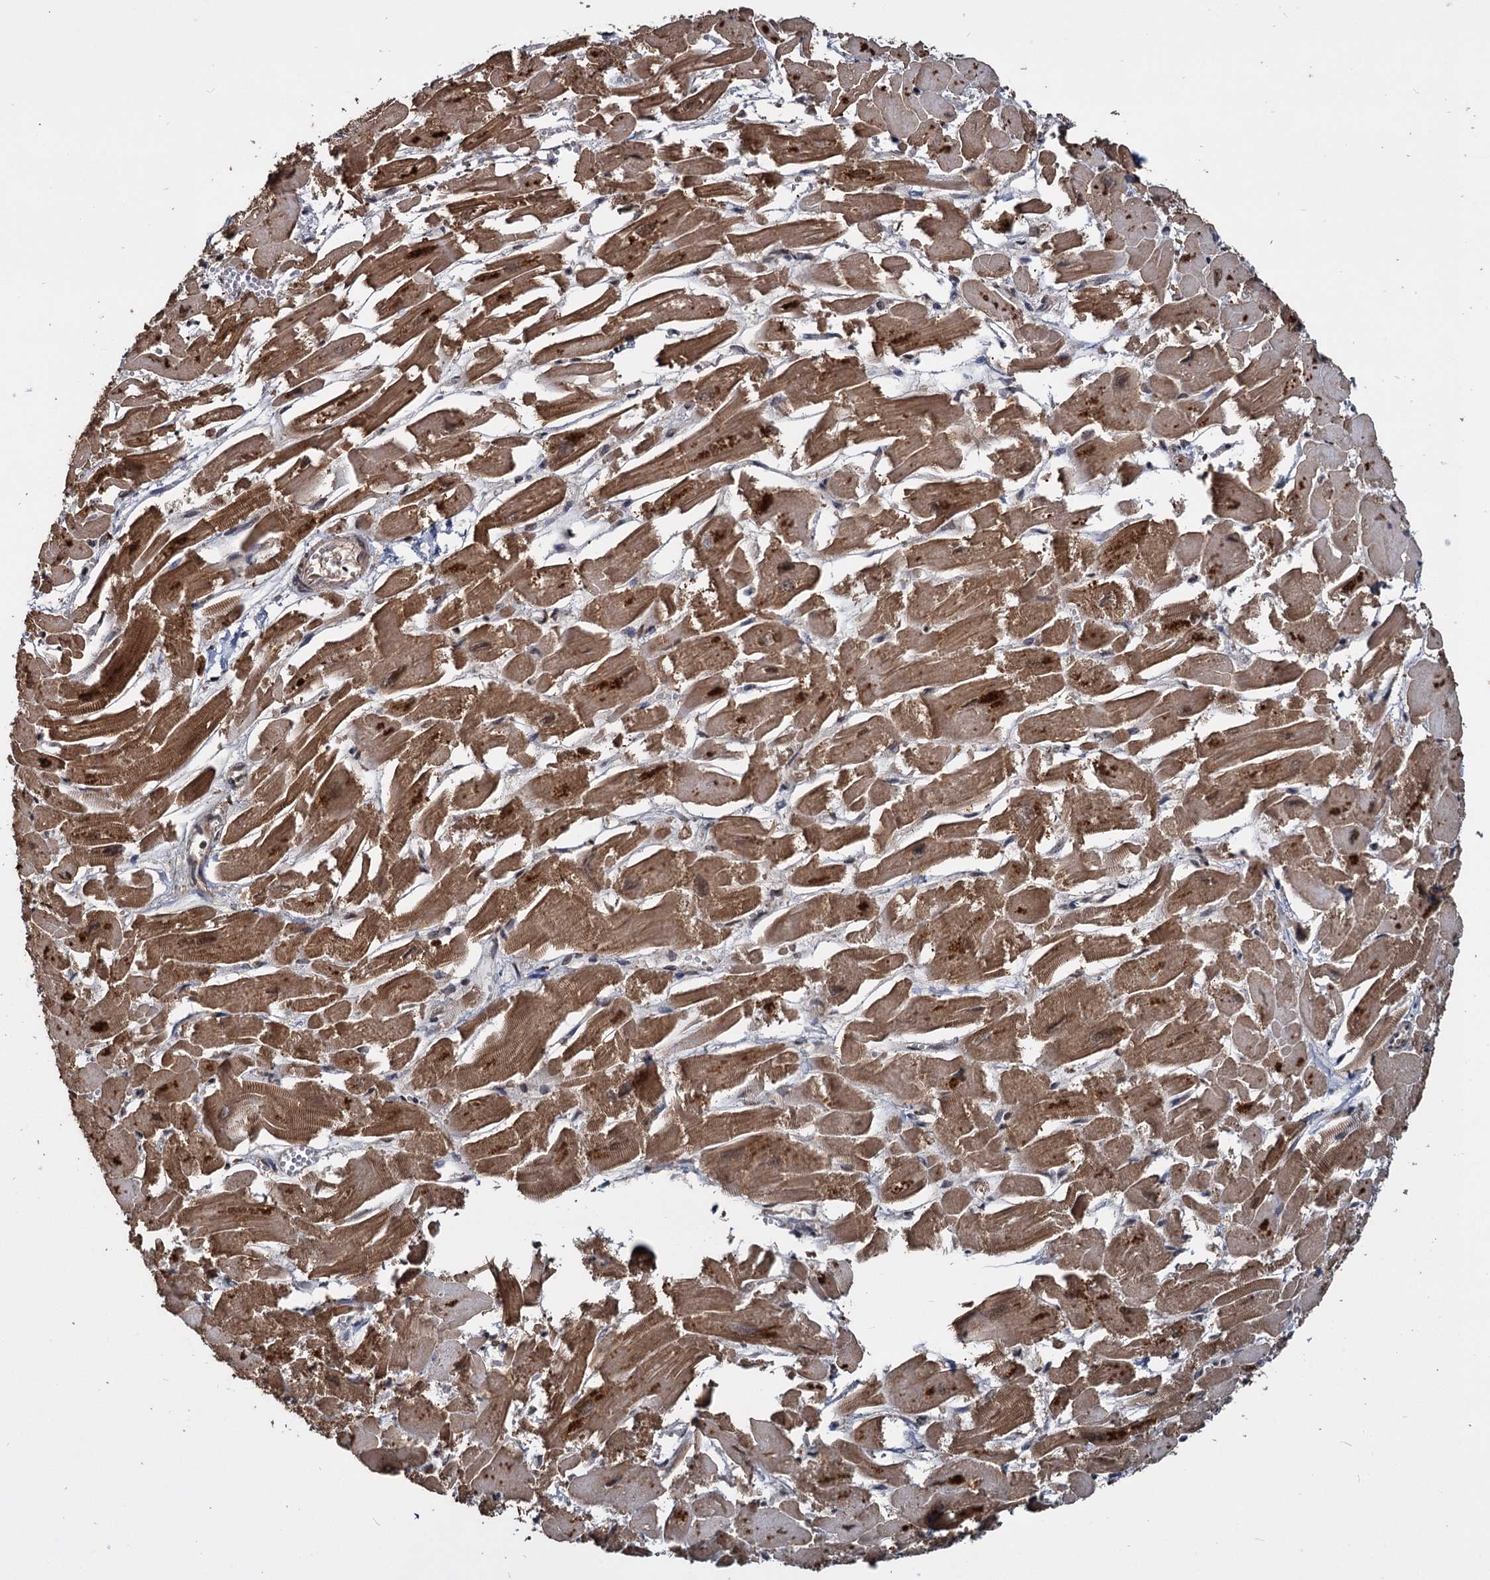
{"staining": {"intensity": "moderate", "quantity": ">75%", "location": "cytoplasmic/membranous,nuclear"}, "tissue": "heart muscle", "cell_type": "Cardiomyocytes", "image_type": "normal", "snomed": [{"axis": "morphology", "description": "Normal tissue, NOS"}, {"axis": "topography", "description": "Heart"}], "caption": "Protein staining of unremarkable heart muscle exhibits moderate cytoplasmic/membranous,nuclear positivity in approximately >75% of cardiomyocytes. The staining was performed using DAB, with brown indicating positive protein expression. Nuclei are stained blue with hematoxylin.", "gene": "FAM216B", "patient": {"sex": "male", "age": 54}}